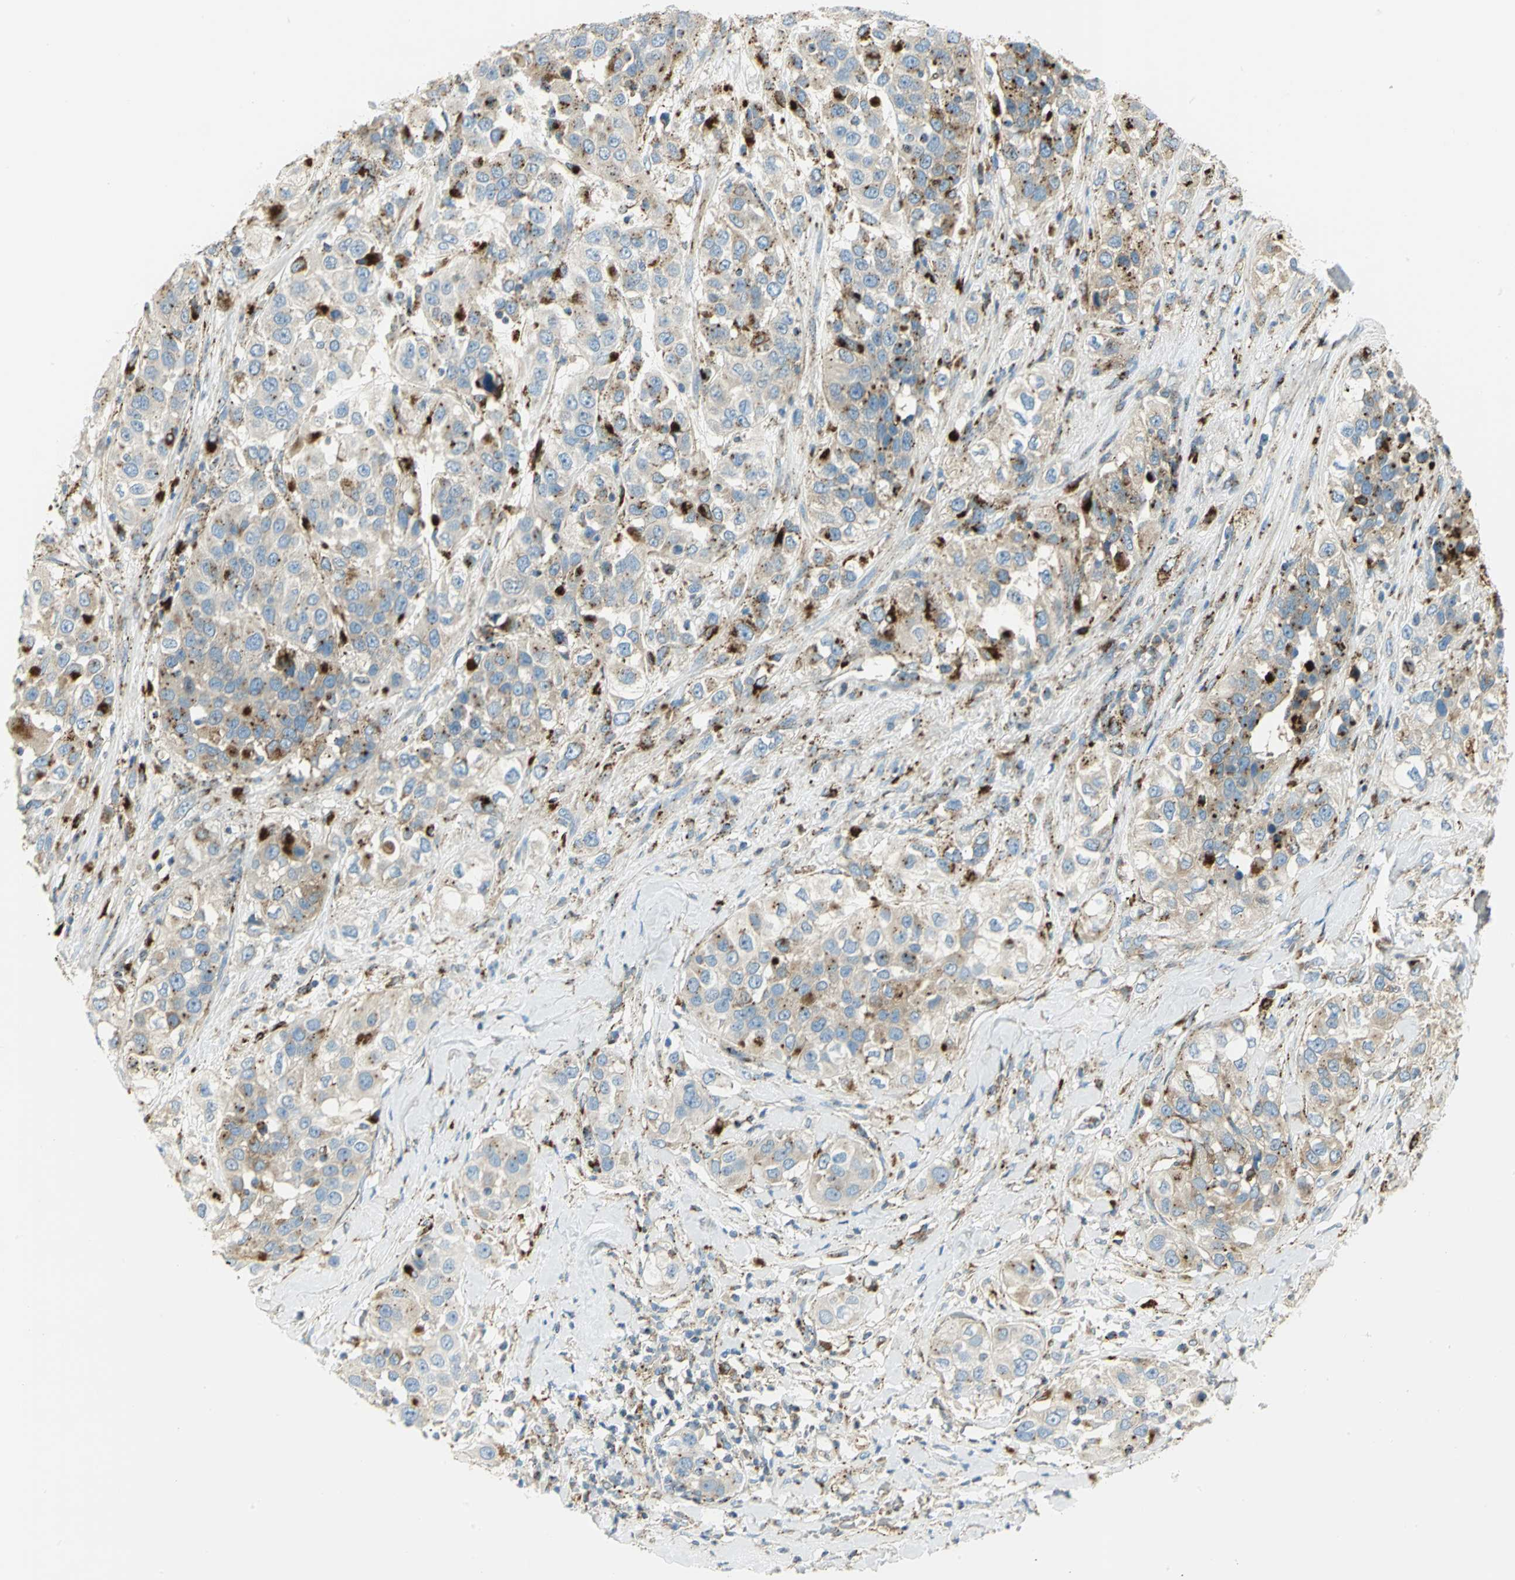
{"staining": {"intensity": "strong", "quantity": "25%-75%", "location": "cytoplasmic/membranous"}, "tissue": "urothelial cancer", "cell_type": "Tumor cells", "image_type": "cancer", "snomed": [{"axis": "morphology", "description": "Urothelial carcinoma, High grade"}, {"axis": "topography", "description": "Urinary bladder"}], "caption": "This is an image of immunohistochemistry staining of urothelial carcinoma (high-grade), which shows strong staining in the cytoplasmic/membranous of tumor cells.", "gene": "ARSA", "patient": {"sex": "female", "age": 80}}